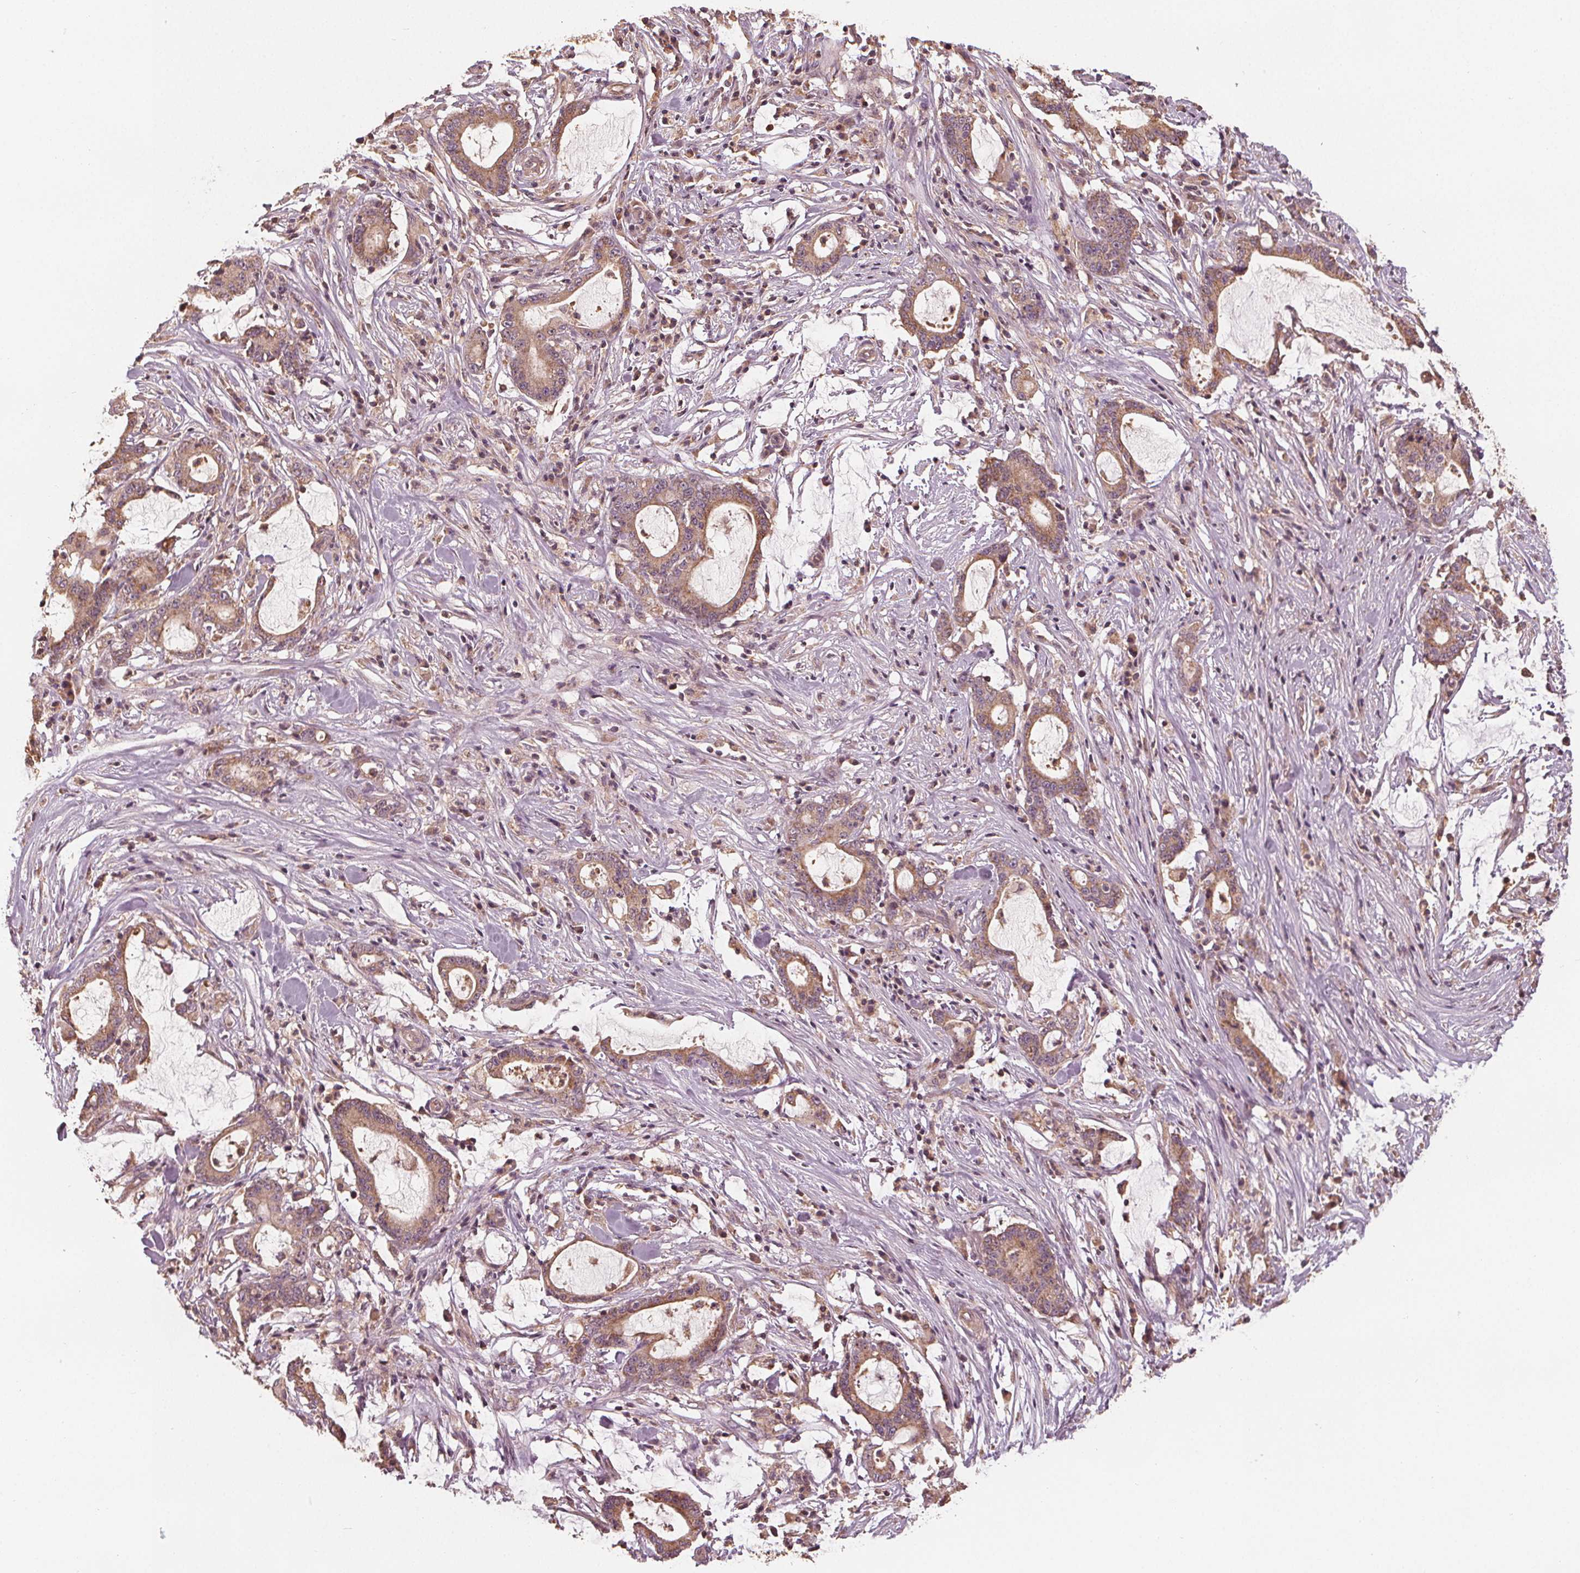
{"staining": {"intensity": "weak", "quantity": ">75%", "location": "cytoplasmic/membranous"}, "tissue": "stomach cancer", "cell_type": "Tumor cells", "image_type": "cancer", "snomed": [{"axis": "morphology", "description": "Adenocarcinoma, NOS"}, {"axis": "topography", "description": "Stomach, upper"}], "caption": "This is a photomicrograph of IHC staining of stomach adenocarcinoma, which shows weak positivity in the cytoplasmic/membranous of tumor cells.", "gene": "GNB2", "patient": {"sex": "male", "age": 68}}